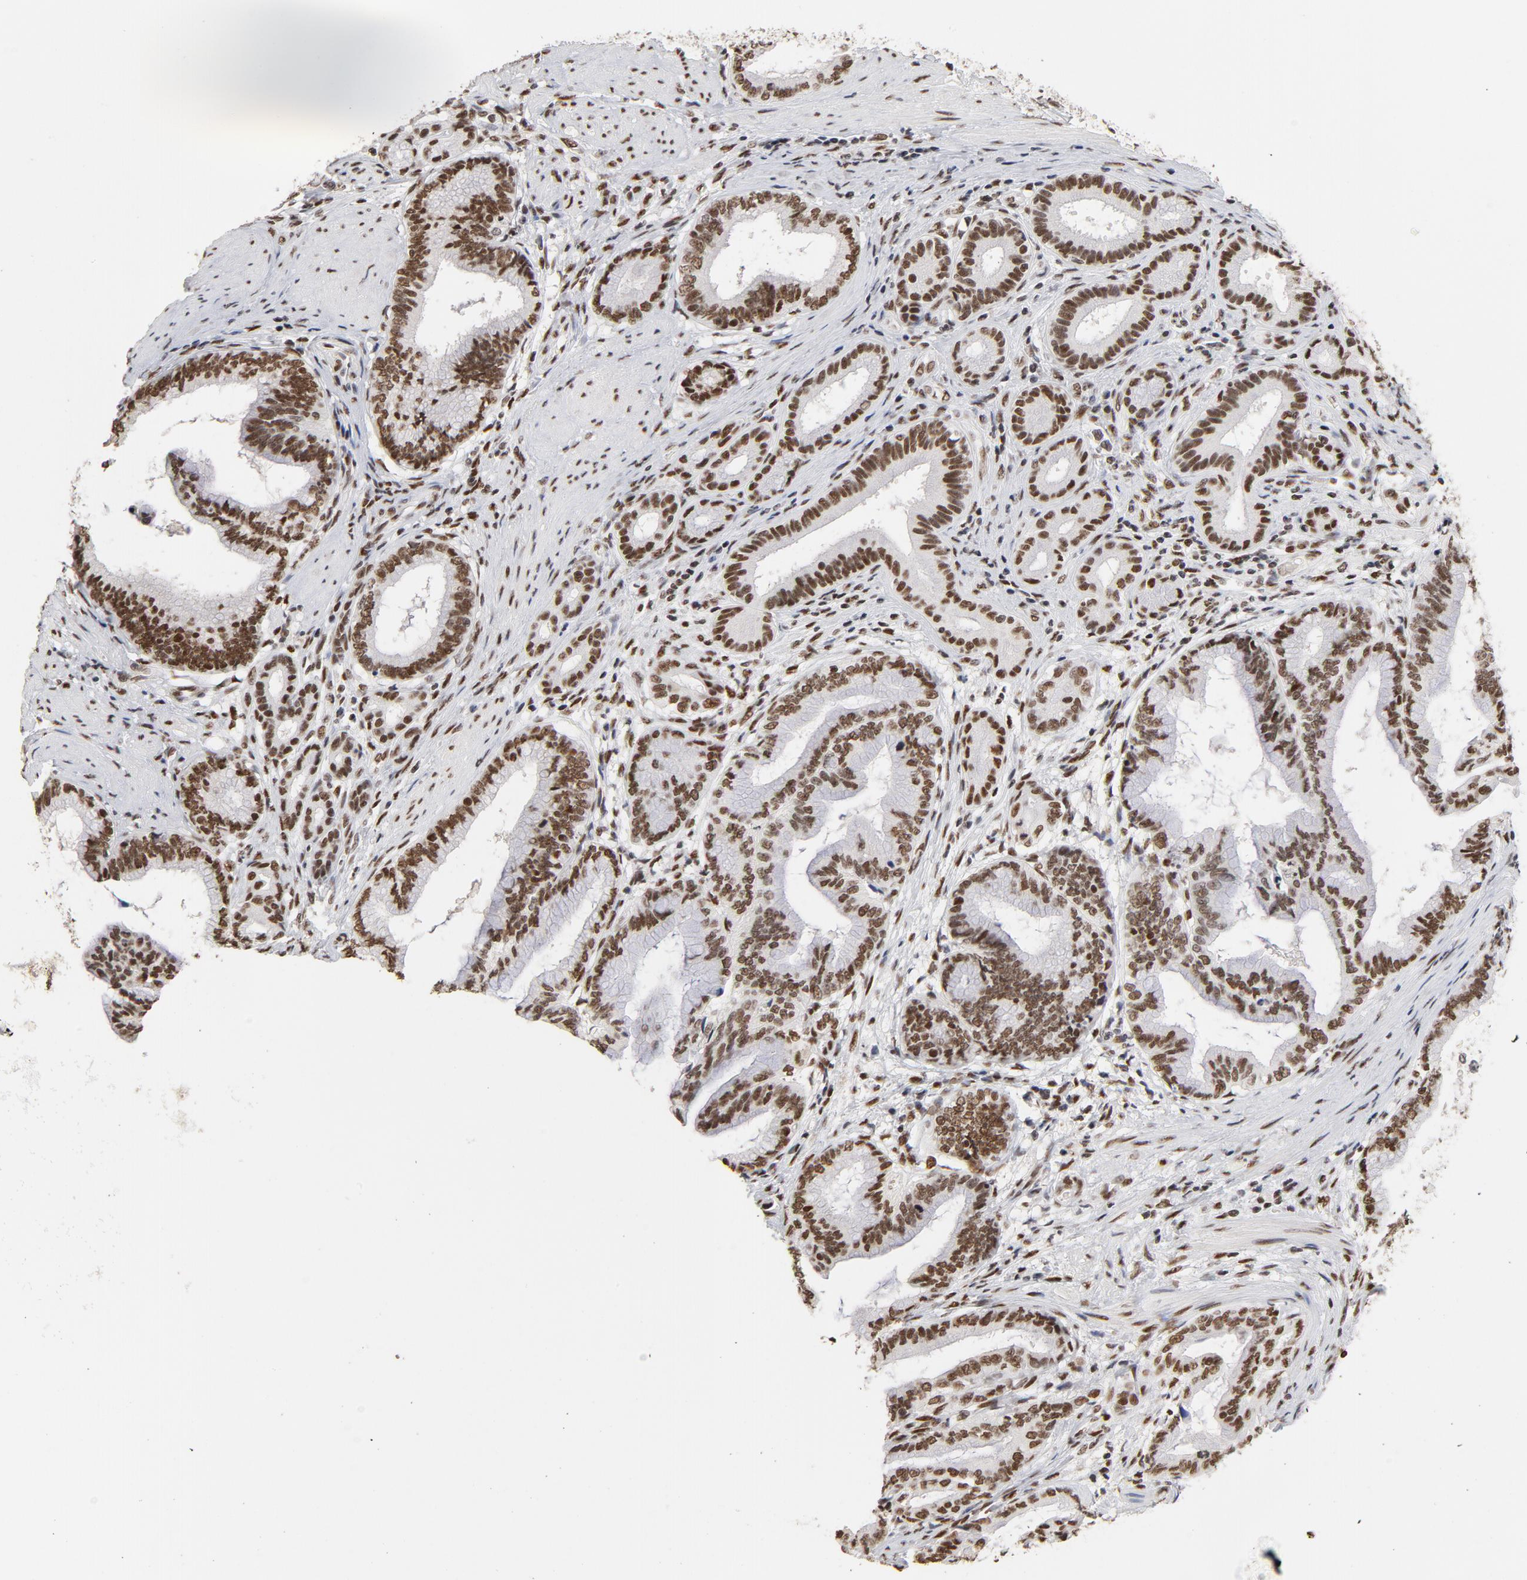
{"staining": {"intensity": "moderate", "quantity": ">75%", "location": "nuclear"}, "tissue": "pancreatic cancer", "cell_type": "Tumor cells", "image_type": "cancer", "snomed": [{"axis": "morphology", "description": "Adenocarcinoma, NOS"}, {"axis": "topography", "description": "Pancreas"}], "caption": "This histopathology image reveals pancreatic adenocarcinoma stained with IHC to label a protein in brown. The nuclear of tumor cells show moderate positivity for the protein. Nuclei are counter-stained blue.", "gene": "TP53BP1", "patient": {"sex": "female", "age": 64}}